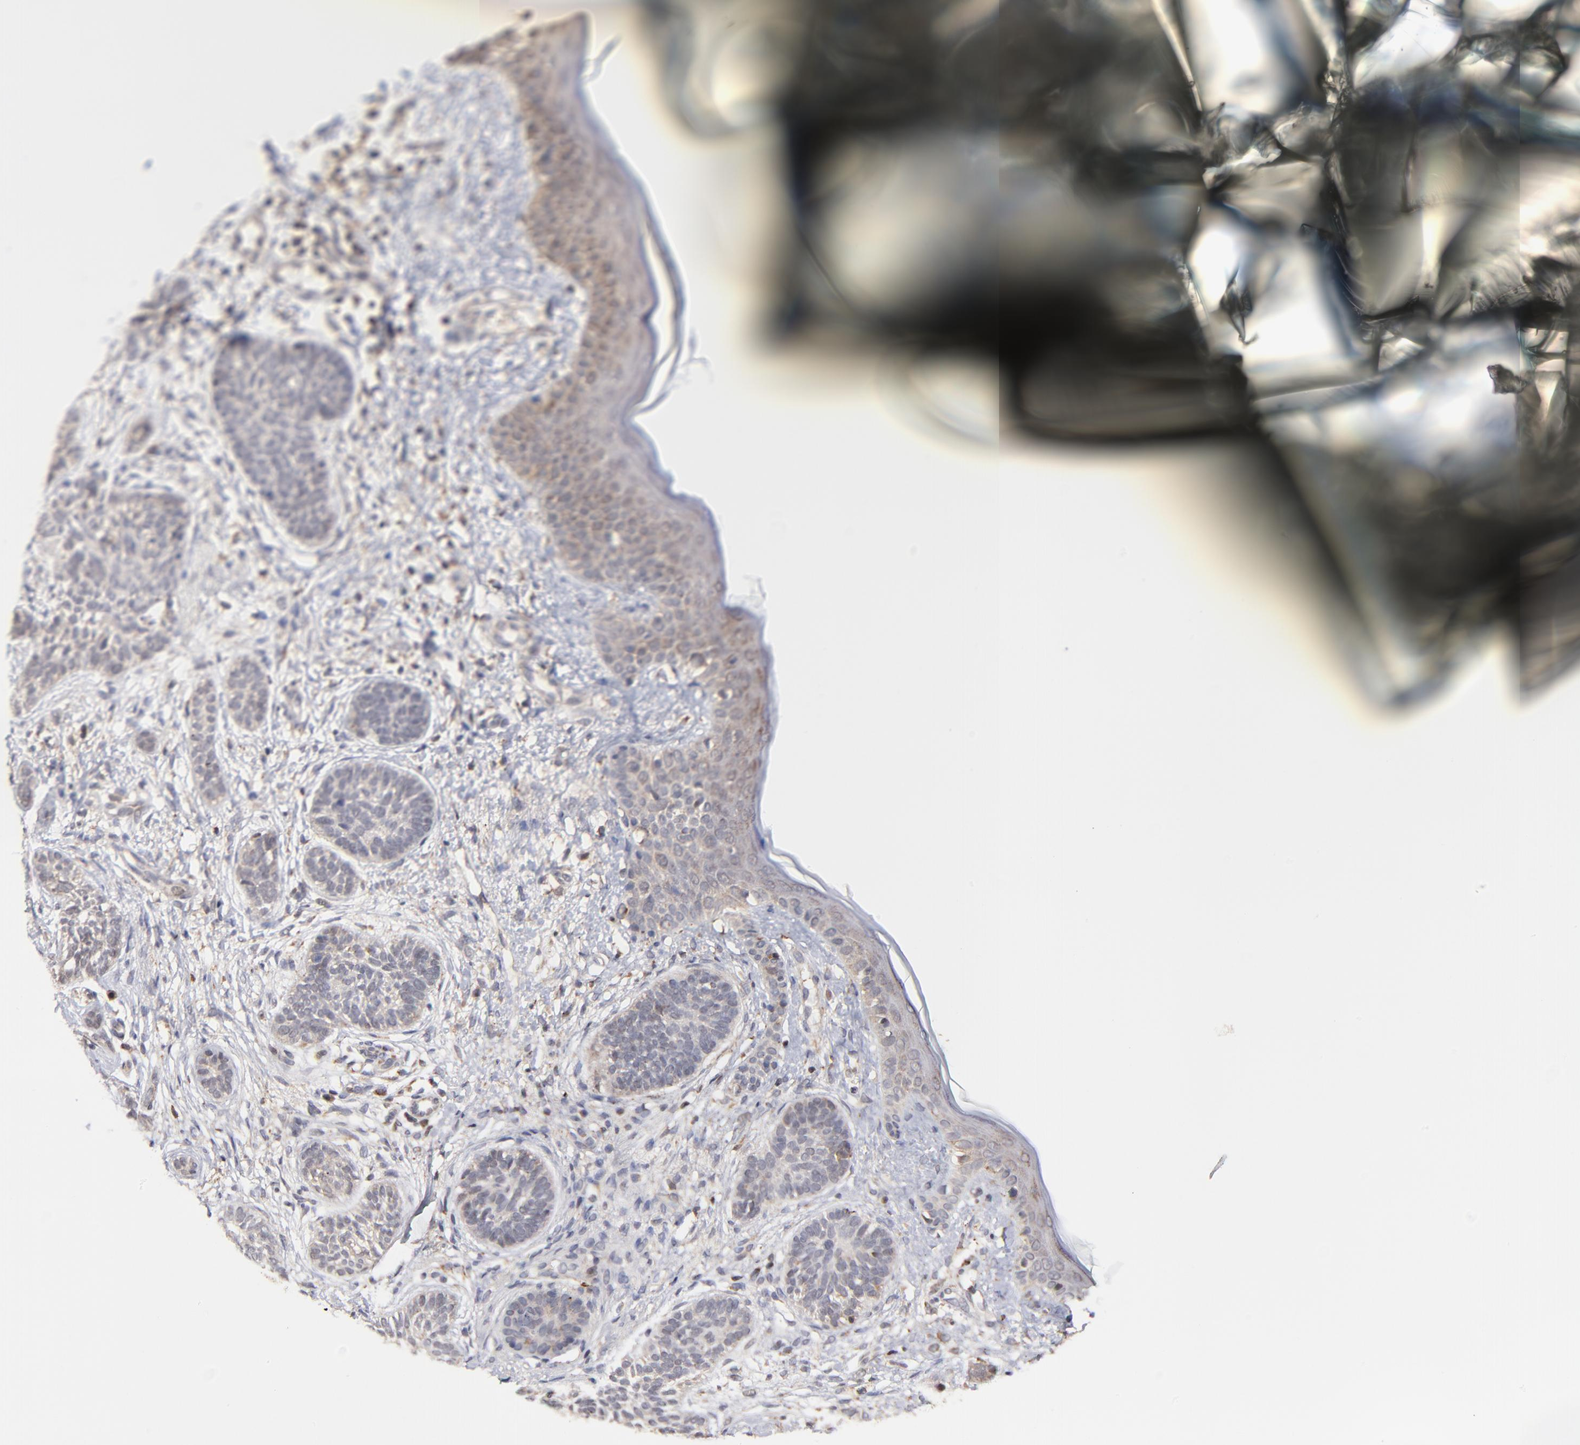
{"staining": {"intensity": "negative", "quantity": "none", "location": "none"}, "tissue": "skin cancer", "cell_type": "Tumor cells", "image_type": "cancer", "snomed": [{"axis": "morphology", "description": "Normal tissue, NOS"}, {"axis": "morphology", "description": "Basal cell carcinoma"}, {"axis": "topography", "description": "Skin"}], "caption": "Tumor cells are negative for protein expression in human skin cancer (basal cell carcinoma).", "gene": "MAP2K7", "patient": {"sex": "male", "age": 63}}